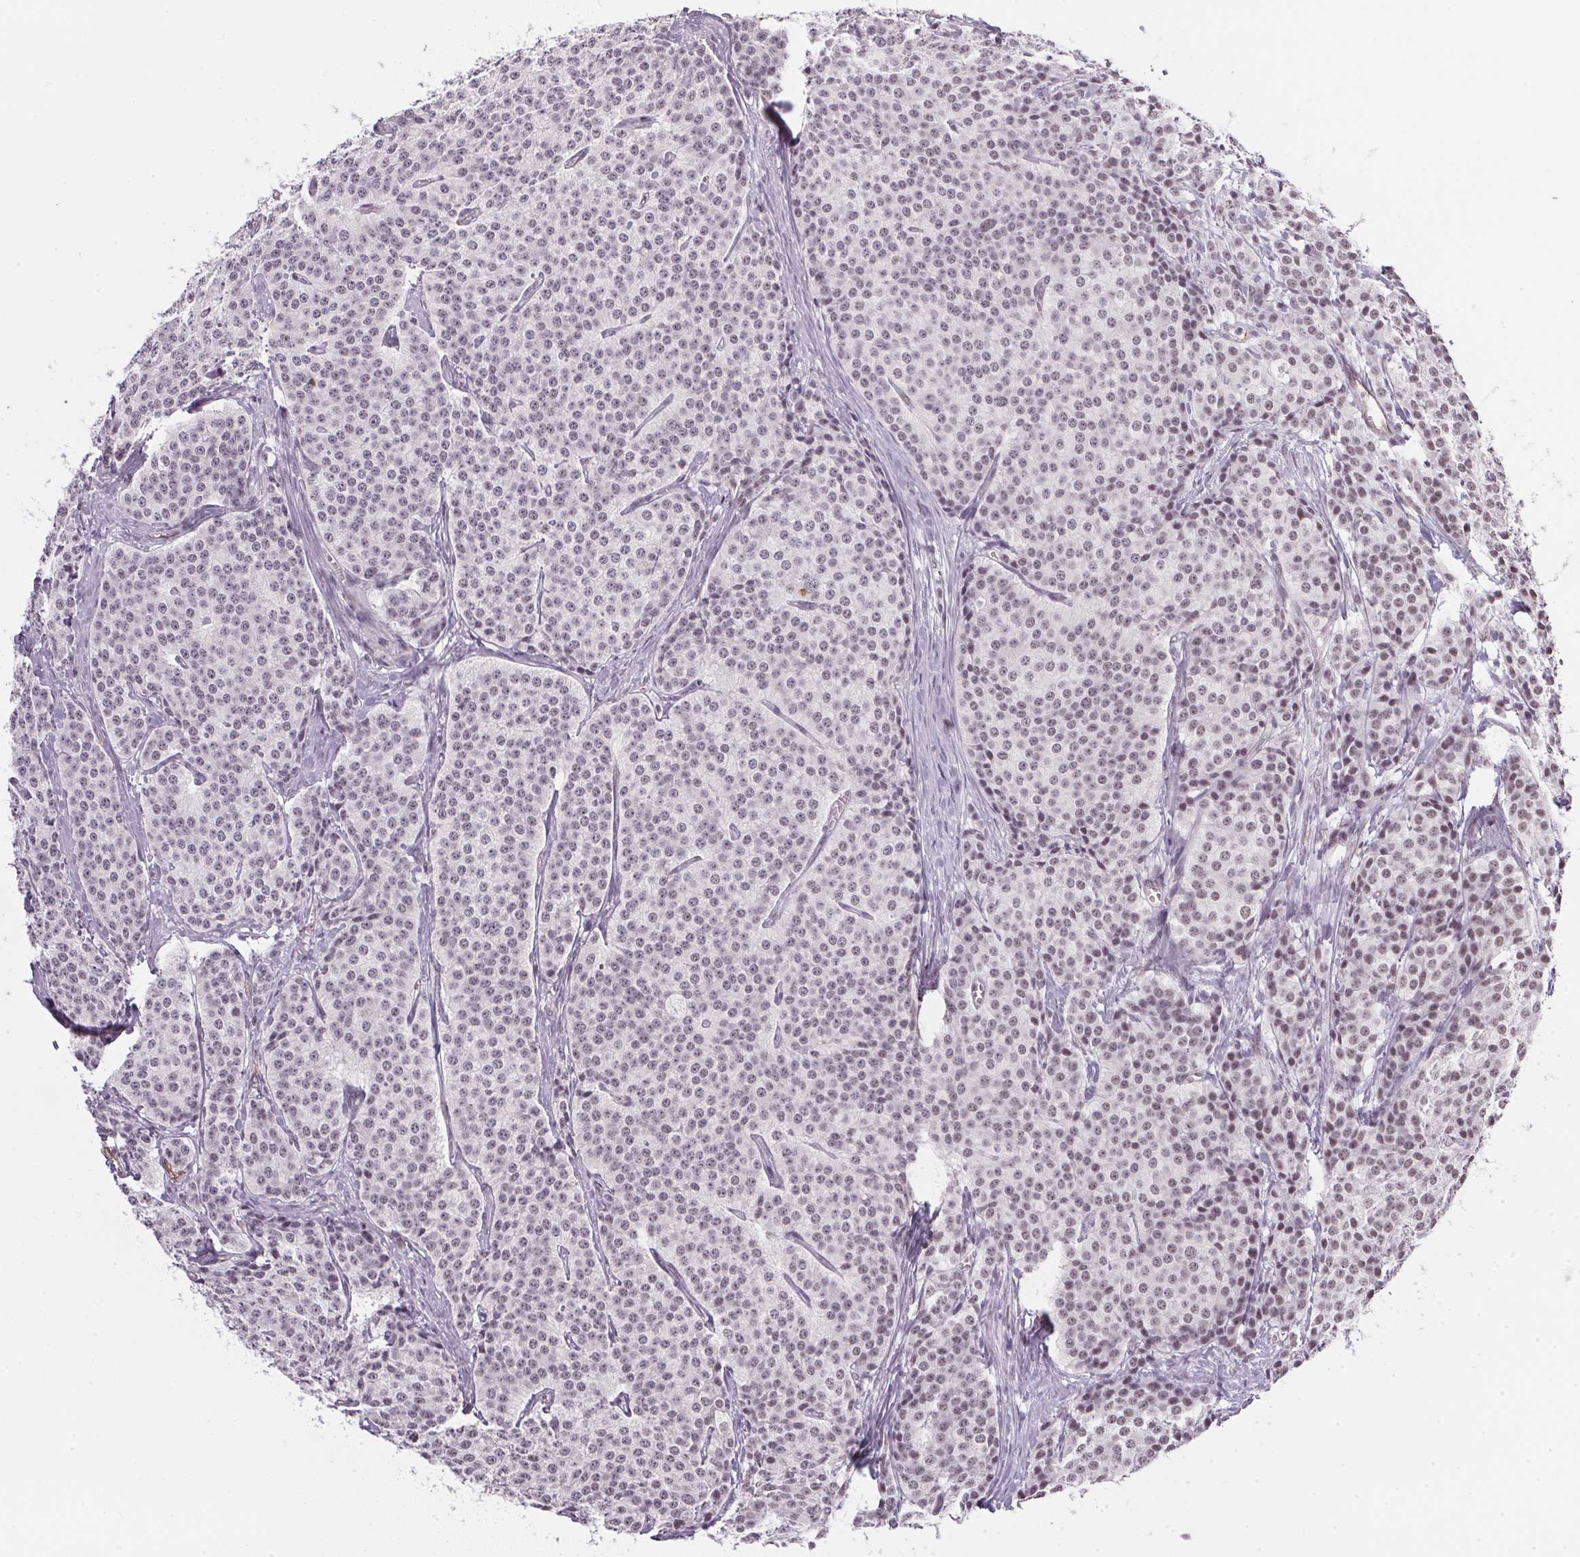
{"staining": {"intensity": "weak", "quantity": "<25%", "location": "nuclear"}, "tissue": "carcinoid", "cell_type": "Tumor cells", "image_type": "cancer", "snomed": [{"axis": "morphology", "description": "Carcinoid, malignant, NOS"}, {"axis": "topography", "description": "Small intestine"}], "caption": "The IHC histopathology image has no significant staining in tumor cells of carcinoid (malignant) tissue.", "gene": "SRSF7", "patient": {"sex": "female", "age": 64}}